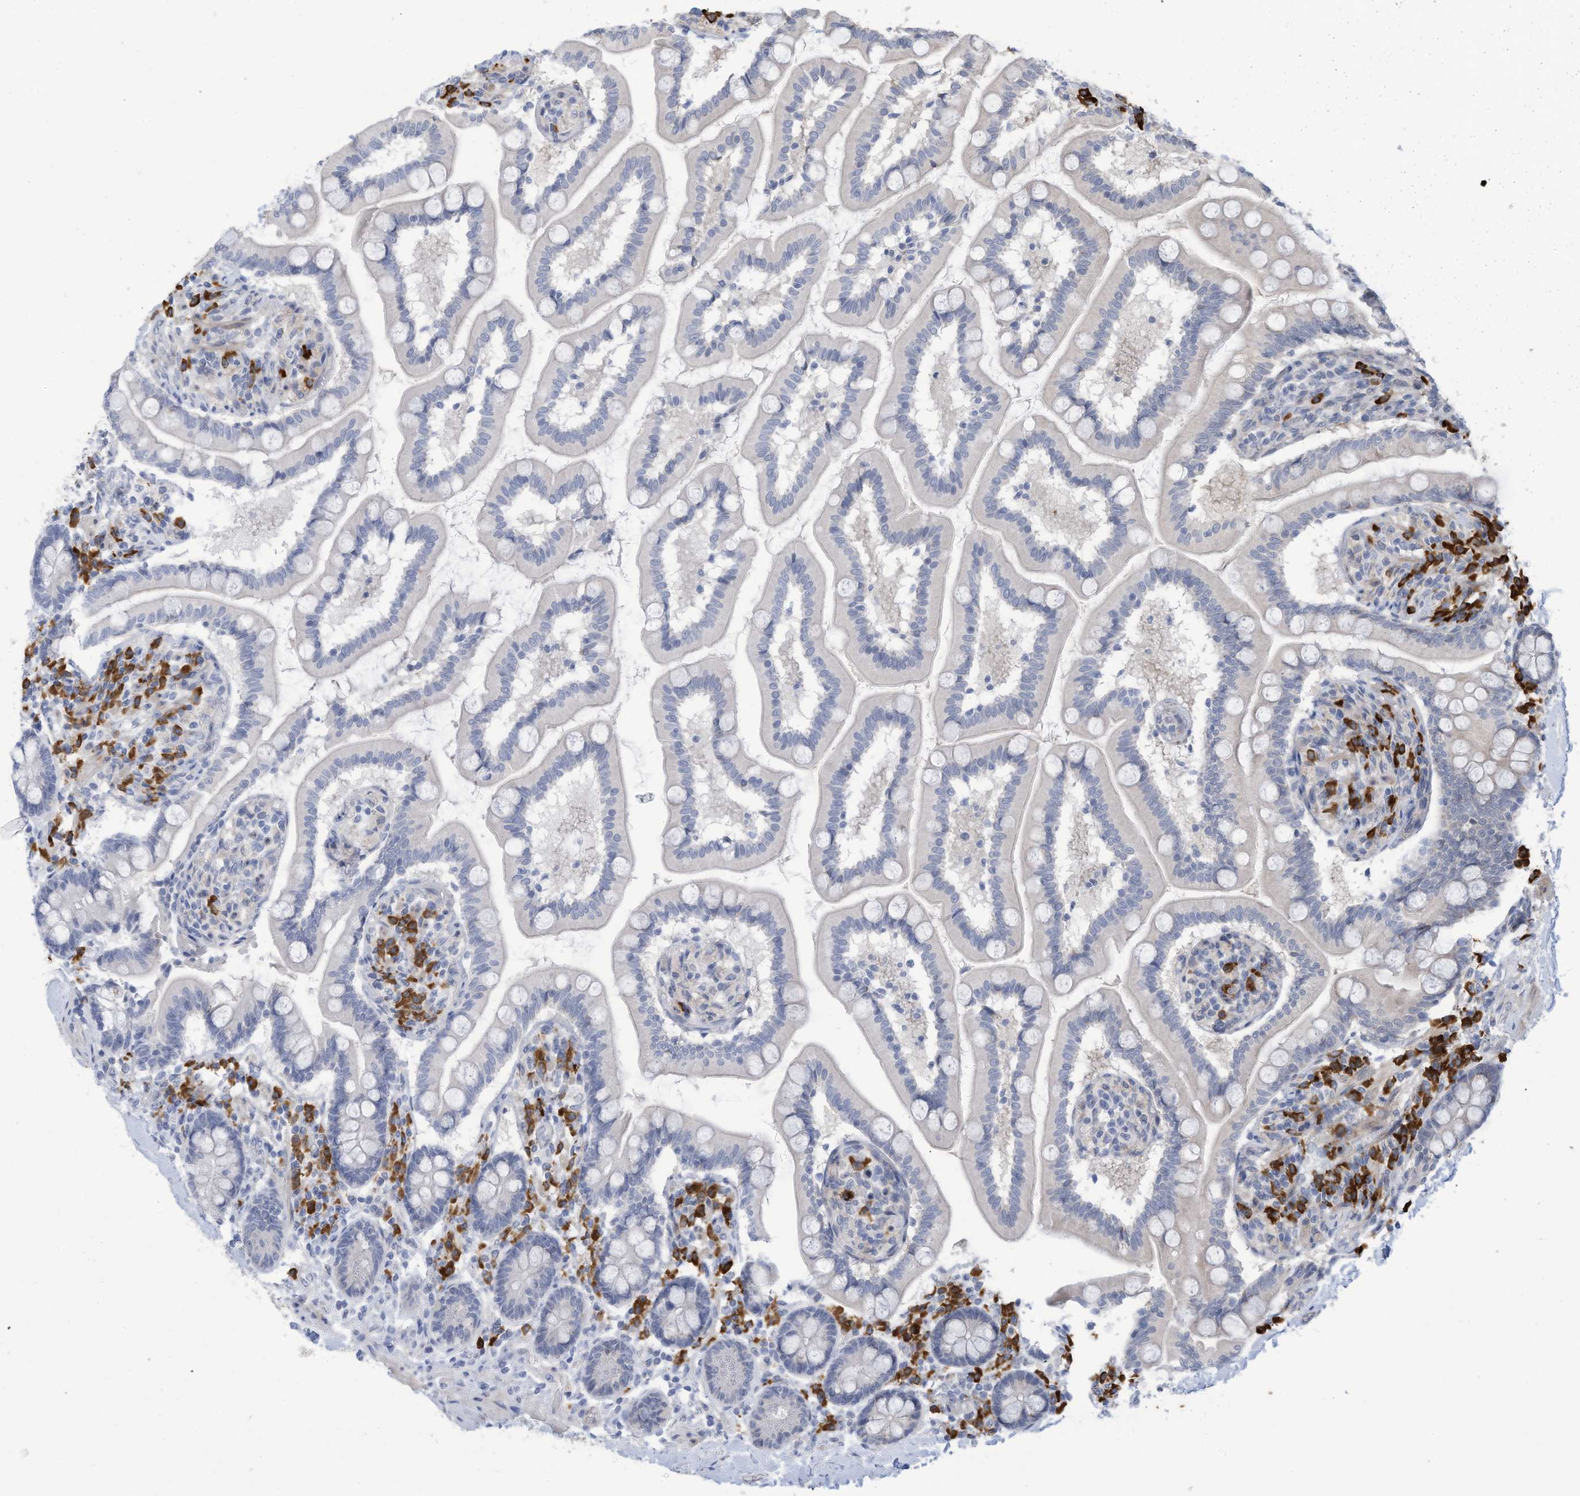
{"staining": {"intensity": "negative", "quantity": "none", "location": "none"}, "tissue": "small intestine", "cell_type": "Glandular cells", "image_type": "normal", "snomed": [{"axis": "morphology", "description": "Normal tissue, NOS"}, {"axis": "topography", "description": "Small intestine"}], "caption": "A high-resolution photomicrograph shows immunohistochemistry staining of benign small intestine, which demonstrates no significant expression in glandular cells. (Immunohistochemistry, brightfield microscopy, high magnification).", "gene": "ZNF292", "patient": {"sex": "female", "age": 64}}